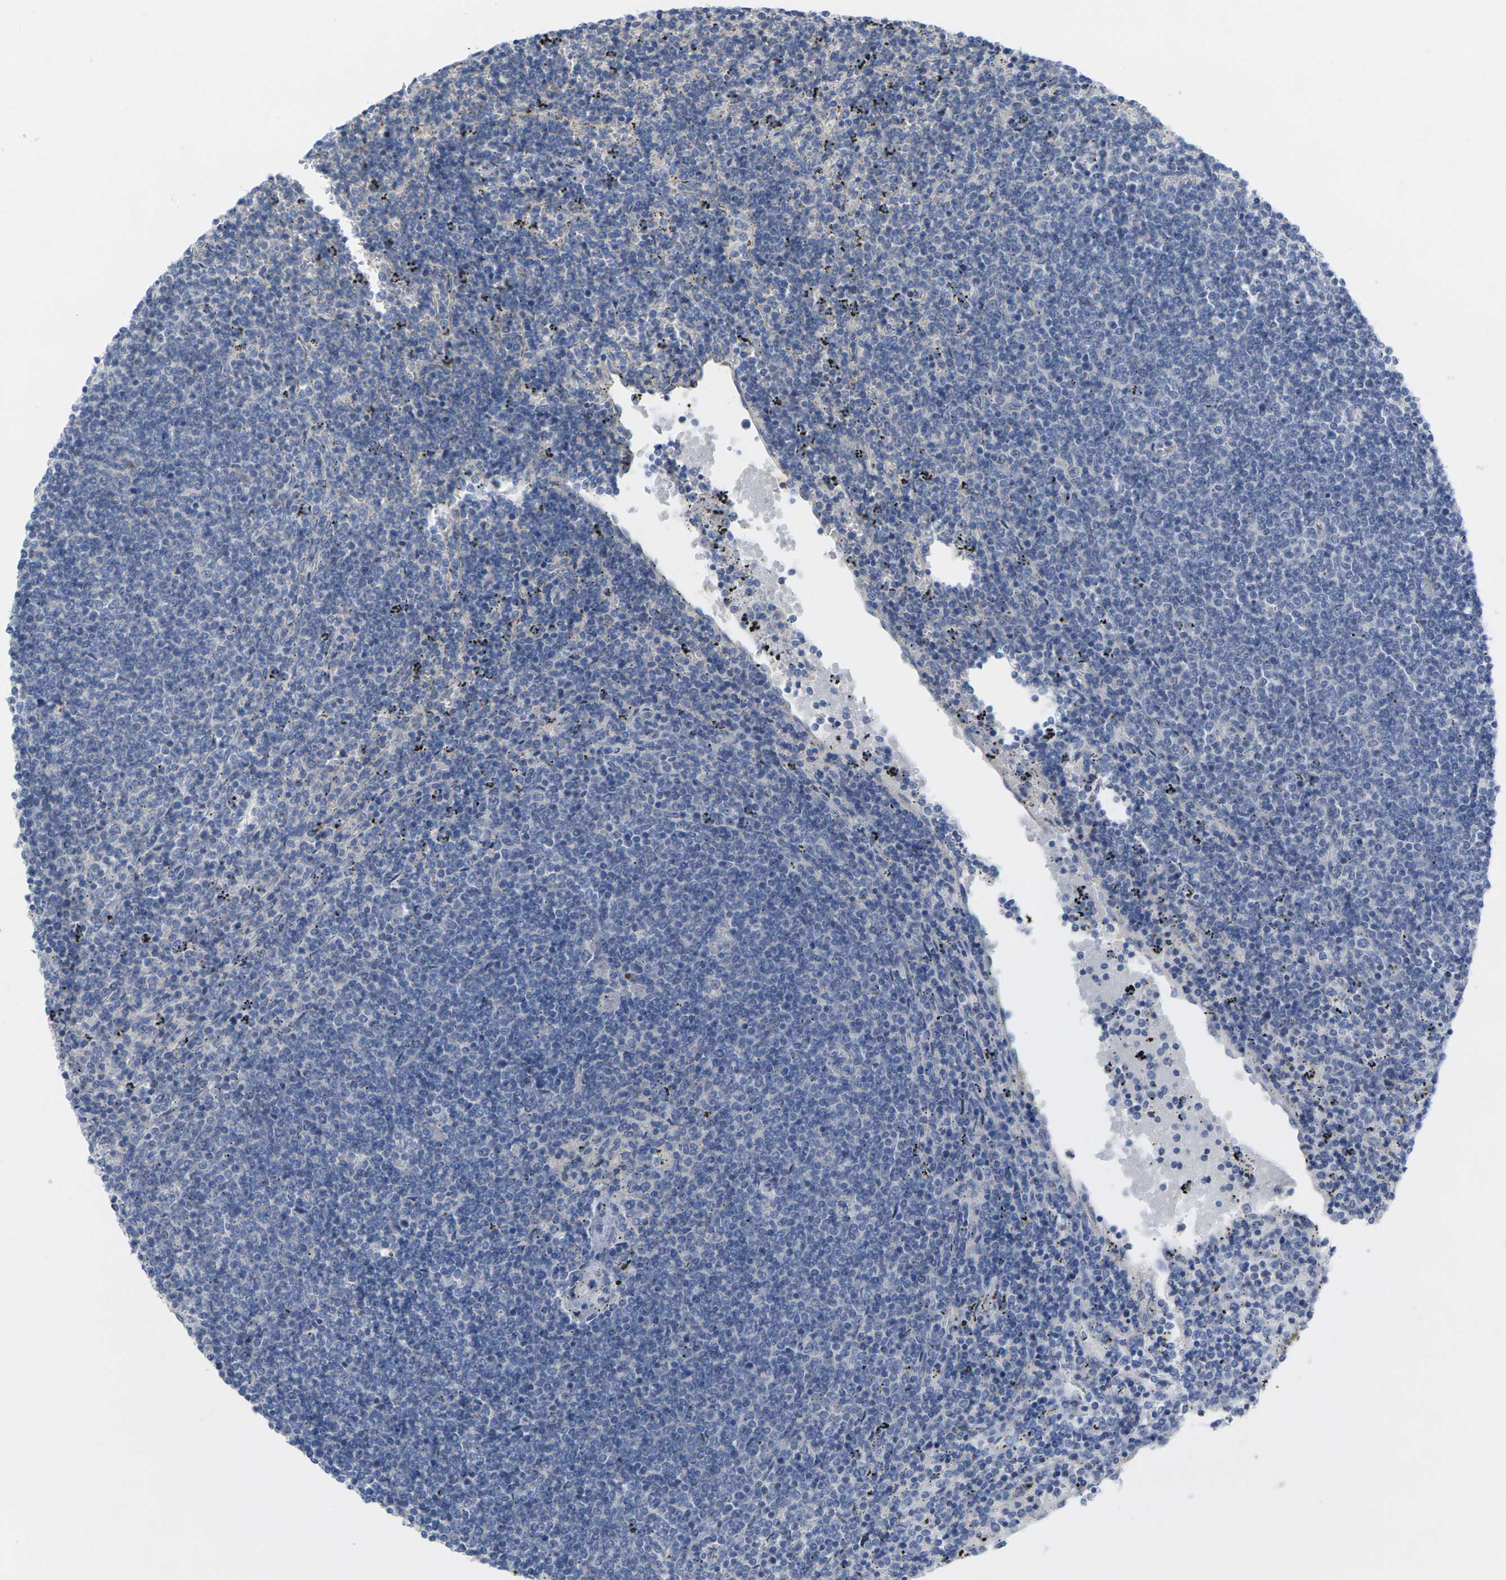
{"staining": {"intensity": "negative", "quantity": "none", "location": "none"}, "tissue": "lymphoma", "cell_type": "Tumor cells", "image_type": "cancer", "snomed": [{"axis": "morphology", "description": "Malignant lymphoma, non-Hodgkin's type, Low grade"}, {"axis": "topography", "description": "Spleen"}], "caption": "Immunohistochemical staining of low-grade malignant lymphoma, non-Hodgkin's type reveals no significant staining in tumor cells.", "gene": "TNNI3", "patient": {"sex": "female", "age": 50}}